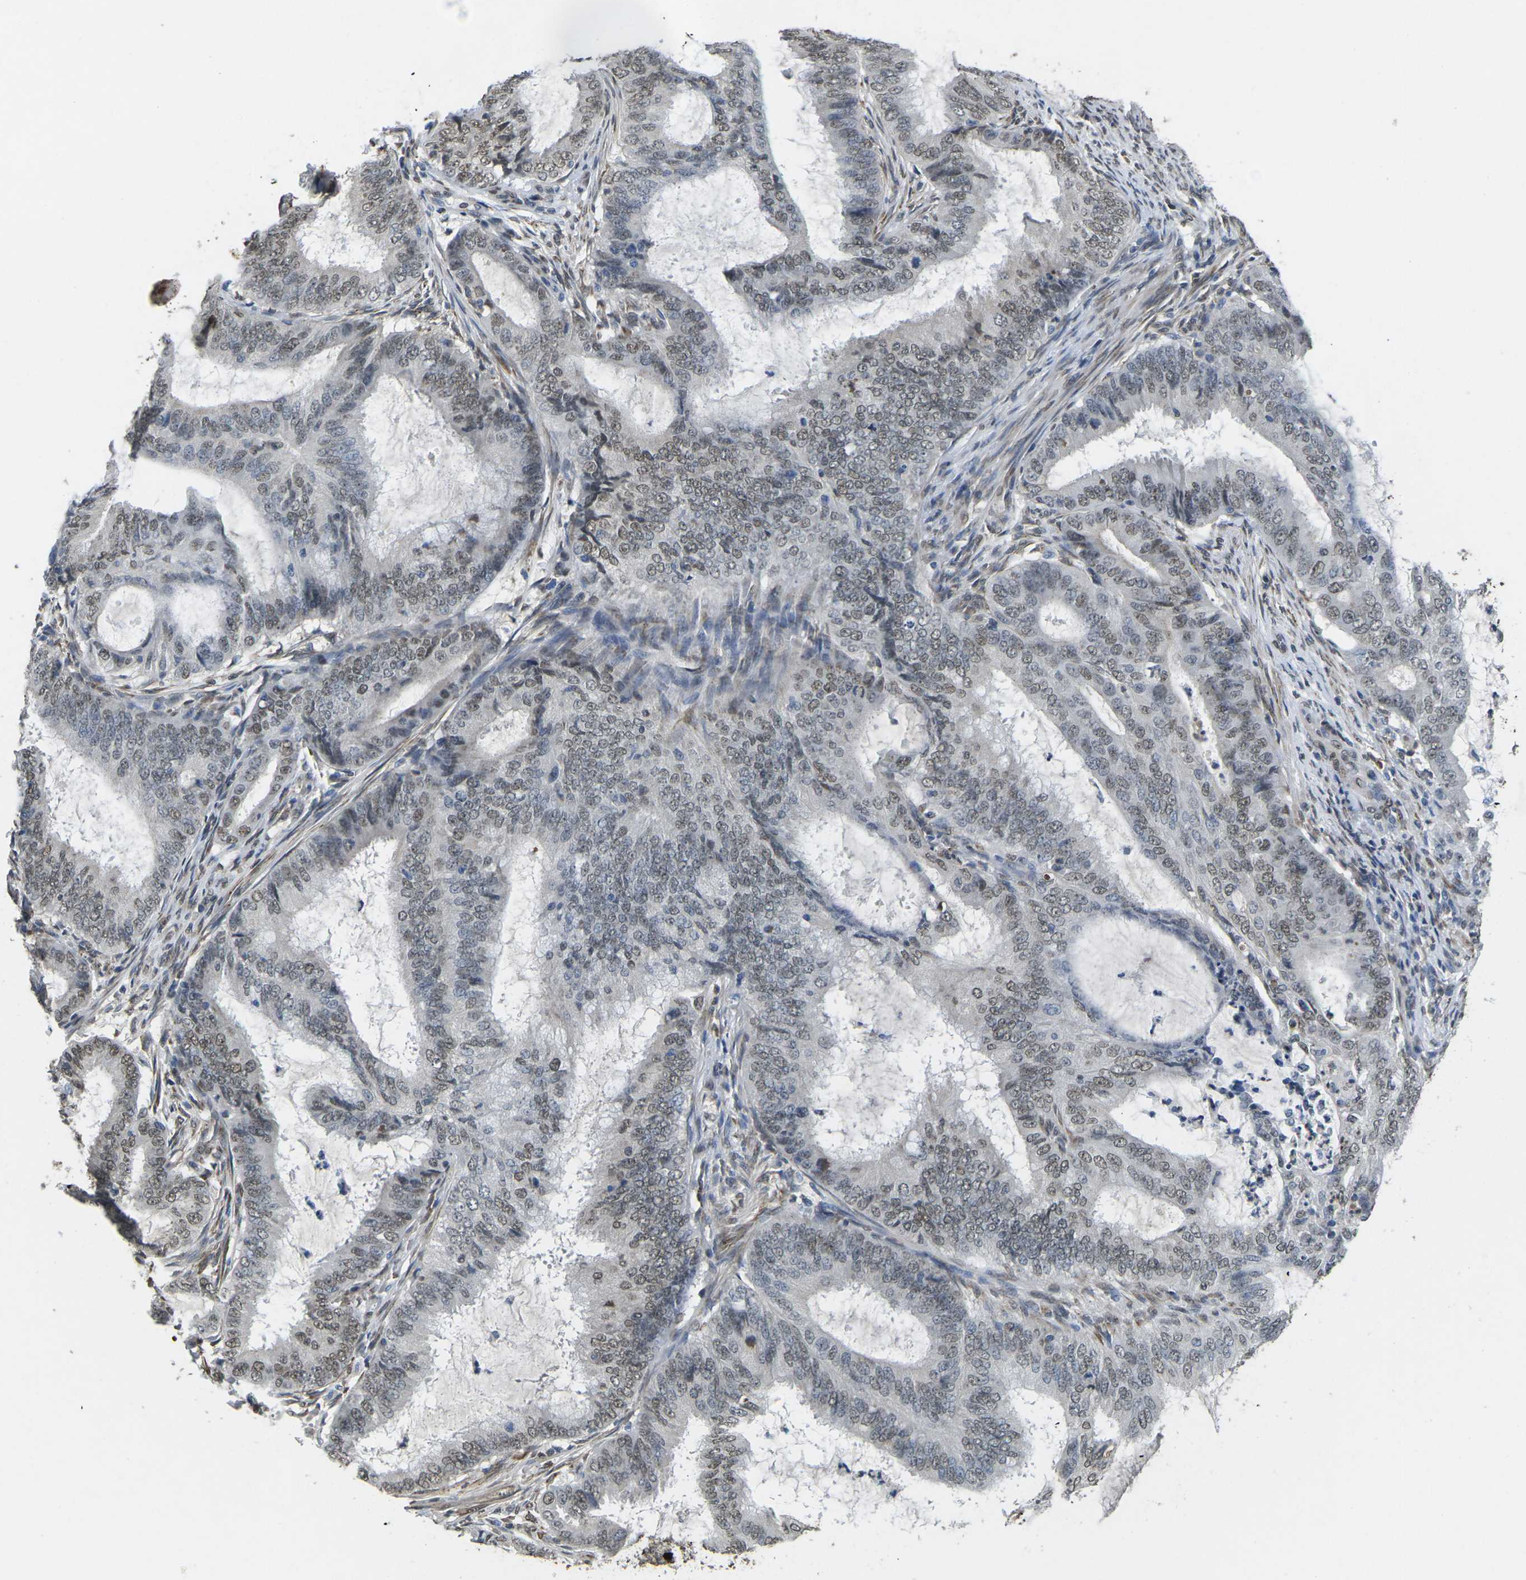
{"staining": {"intensity": "weak", "quantity": "25%-75%", "location": "nuclear"}, "tissue": "endometrial cancer", "cell_type": "Tumor cells", "image_type": "cancer", "snomed": [{"axis": "morphology", "description": "Adenocarcinoma, NOS"}, {"axis": "topography", "description": "Endometrium"}], "caption": "Weak nuclear positivity is seen in approximately 25%-75% of tumor cells in endometrial cancer (adenocarcinoma).", "gene": "SCNN1B", "patient": {"sex": "female", "age": 70}}